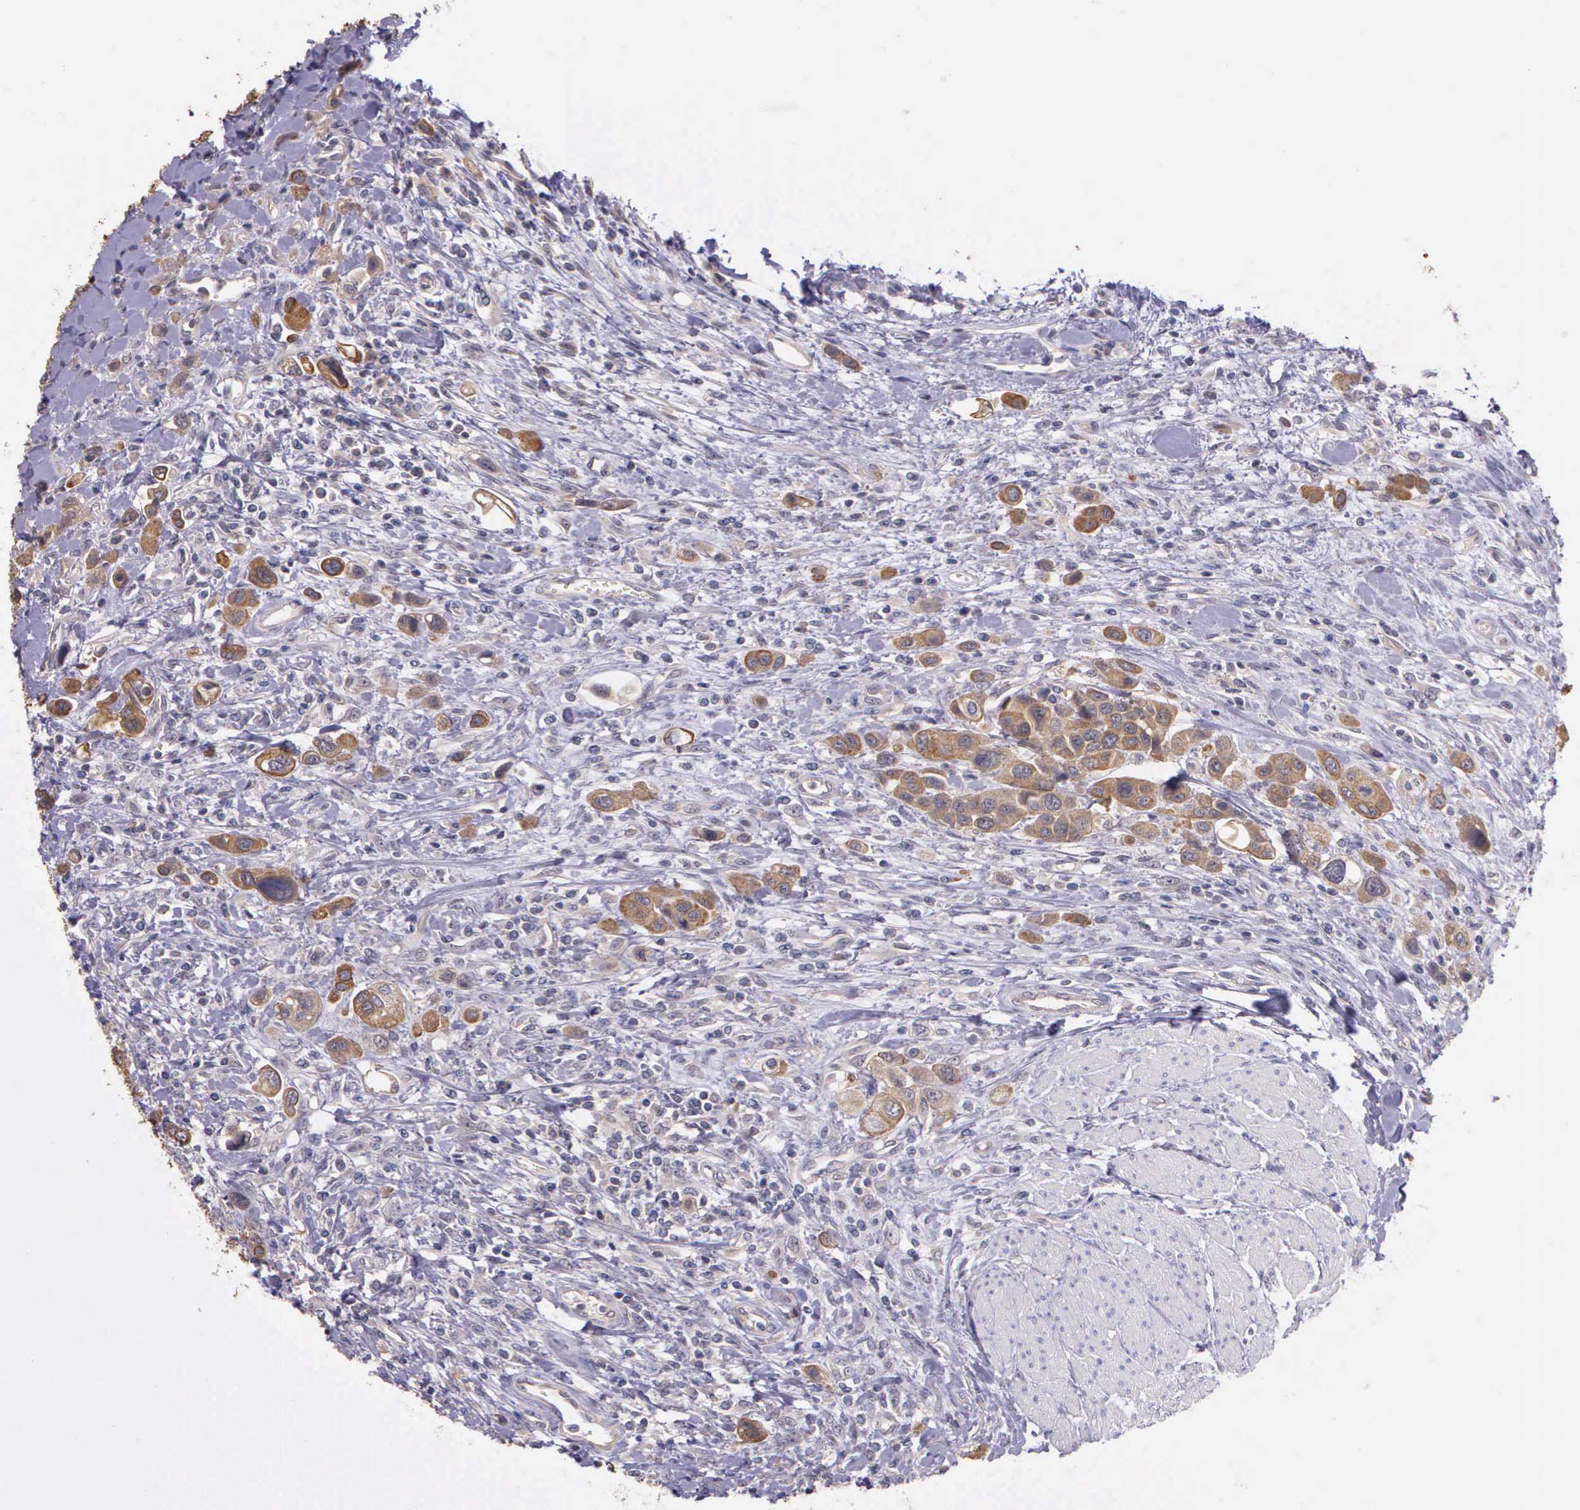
{"staining": {"intensity": "weak", "quantity": ">75%", "location": "cytoplasmic/membranous"}, "tissue": "urothelial cancer", "cell_type": "Tumor cells", "image_type": "cancer", "snomed": [{"axis": "morphology", "description": "Urothelial carcinoma, High grade"}, {"axis": "topography", "description": "Urinary bladder"}], "caption": "Immunohistochemistry (IHC) histopathology image of urothelial cancer stained for a protein (brown), which exhibits low levels of weak cytoplasmic/membranous positivity in approximately >75% of tumor cells.", "gene": "IGBP1", "patient": {"sex": "male", "age": 50}}